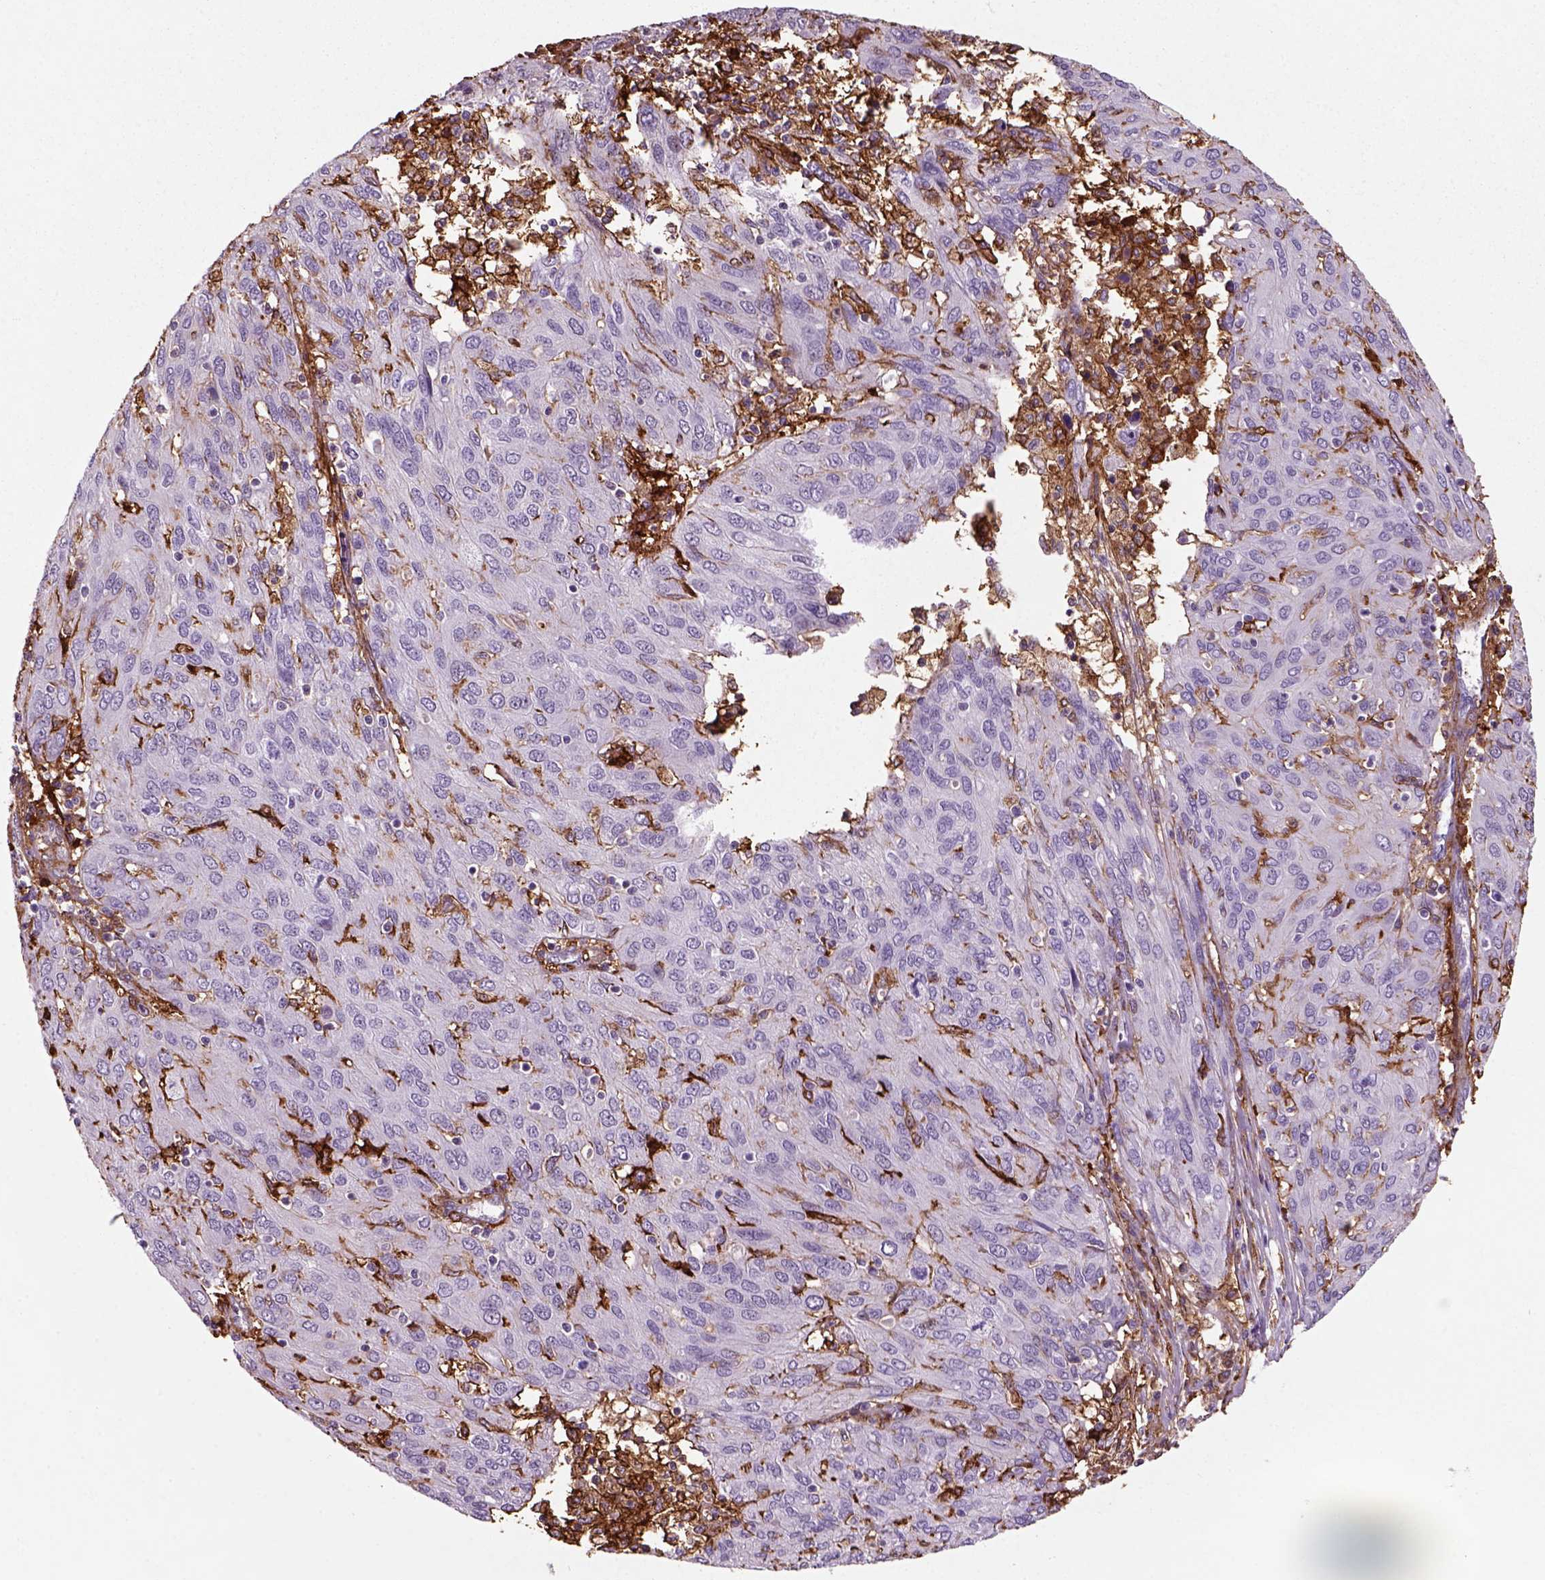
{"staining": {"intensity": "negative", "quantity": "none", "location": "none"}, "tissue": "ovarian cancer", "cell_type": "Tumor cells", "image_type": "cancer", "snomed": [{"axis": "morphology", "description": "Carcinoma, endometroid"}, {"axis": "topography", "description": "Ovary"}], "caption": "The immunohistochemistry (IHC) histopathology image has no significant positivity in tumor cells of ovarian endometroid carcinoma tissue.", "gene": "MARCKS", "patient": {"sex": "female", "age": 50}}